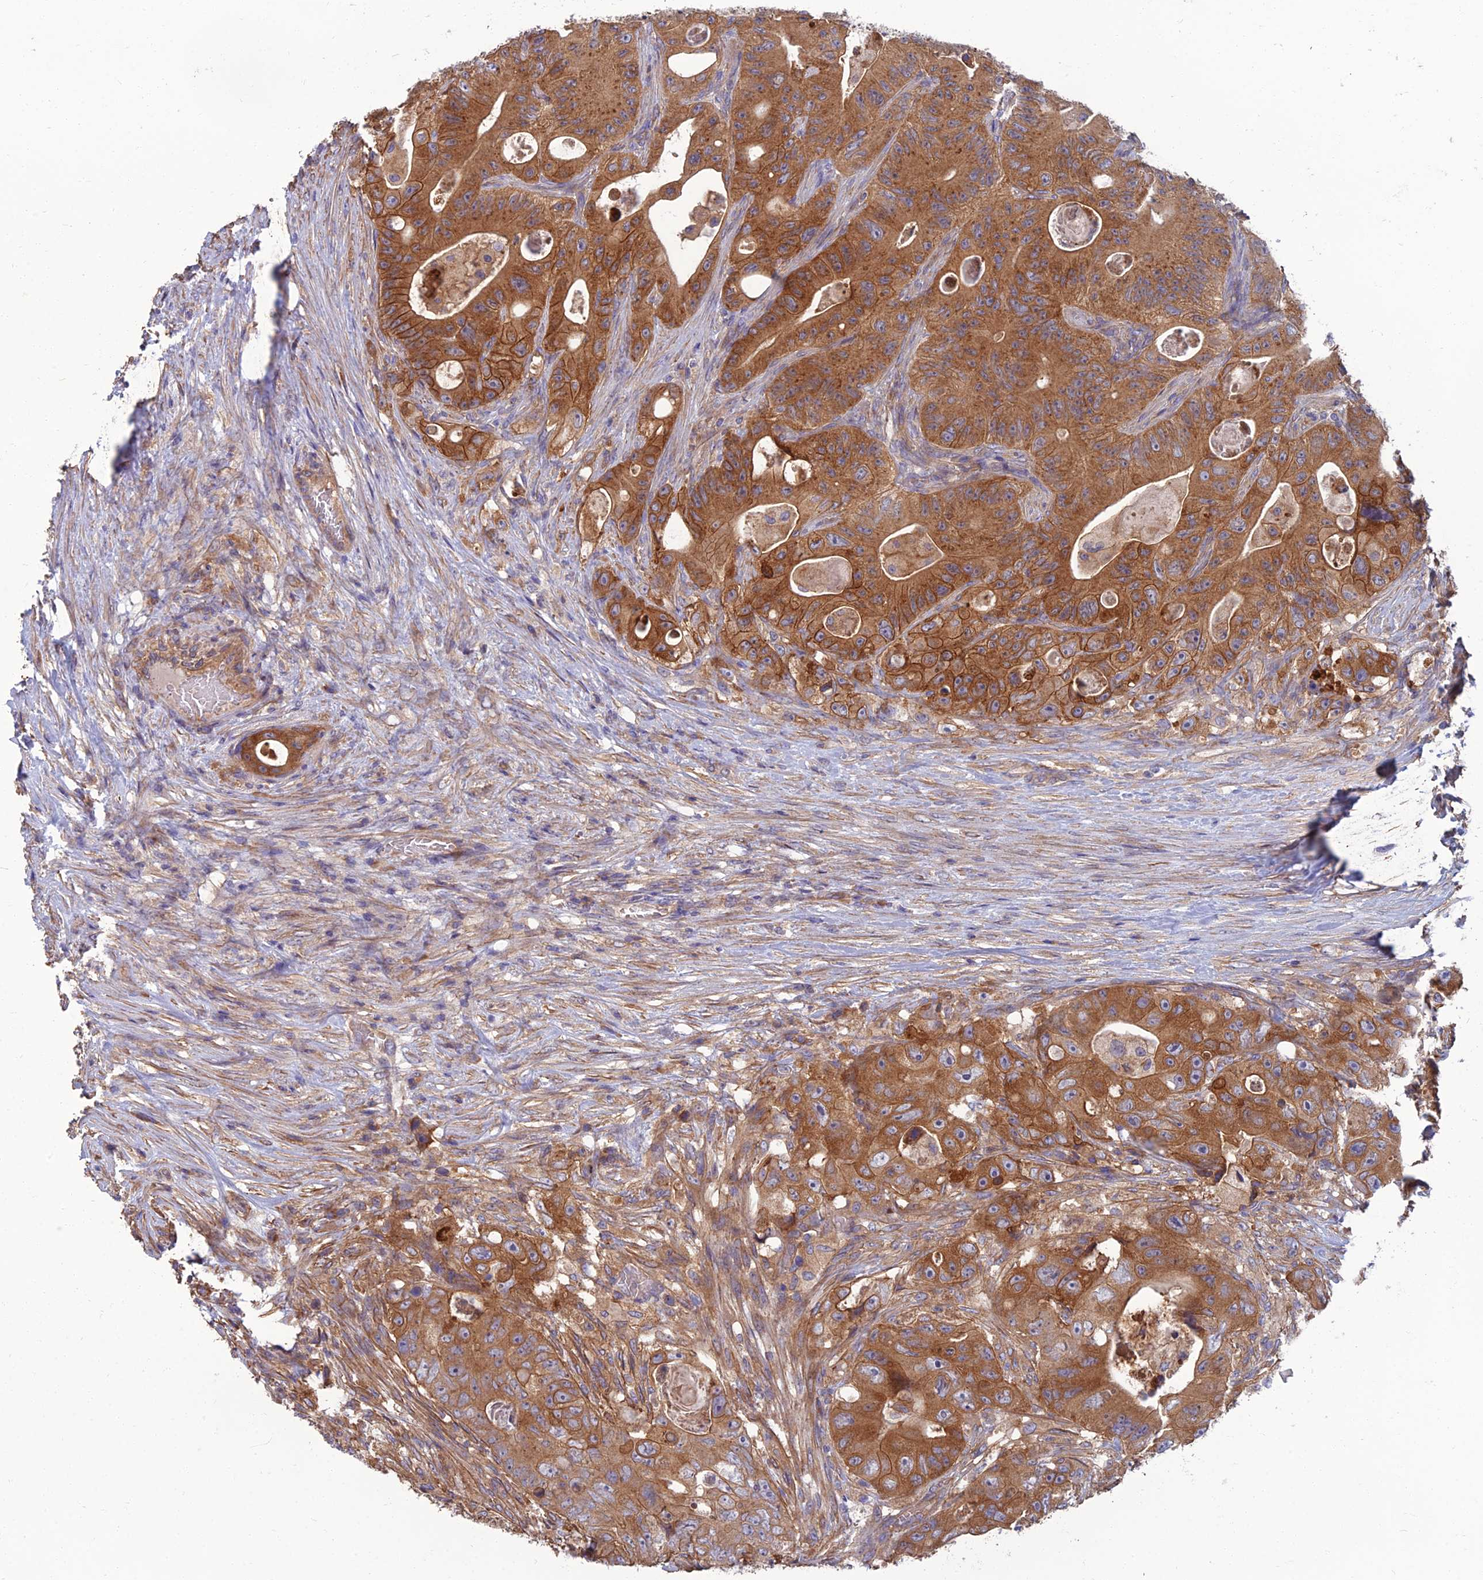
{"staining": {"intensity": "strong", "quantity": ">75%", "location": "cytoplasmic/membranous"}, "tissue": "colorectal cancer", "cell_type": "Tumor cells", "image_type": "cancer", "snomed": [{"axis": "morphology", "description": "Adenocarcinoma, NOS"}, {"axis": "topography", "description": "Colon"}], "caption": "Strong cytoplasmic/membranous expression is identified in approximately >75% of tumor cells in adenocarcinoma (colorectal). (DAB IHC with brightfield microscopy, high magnification).", "gene": "WDR24", "patient": {"sex": "female", "age": 46}}